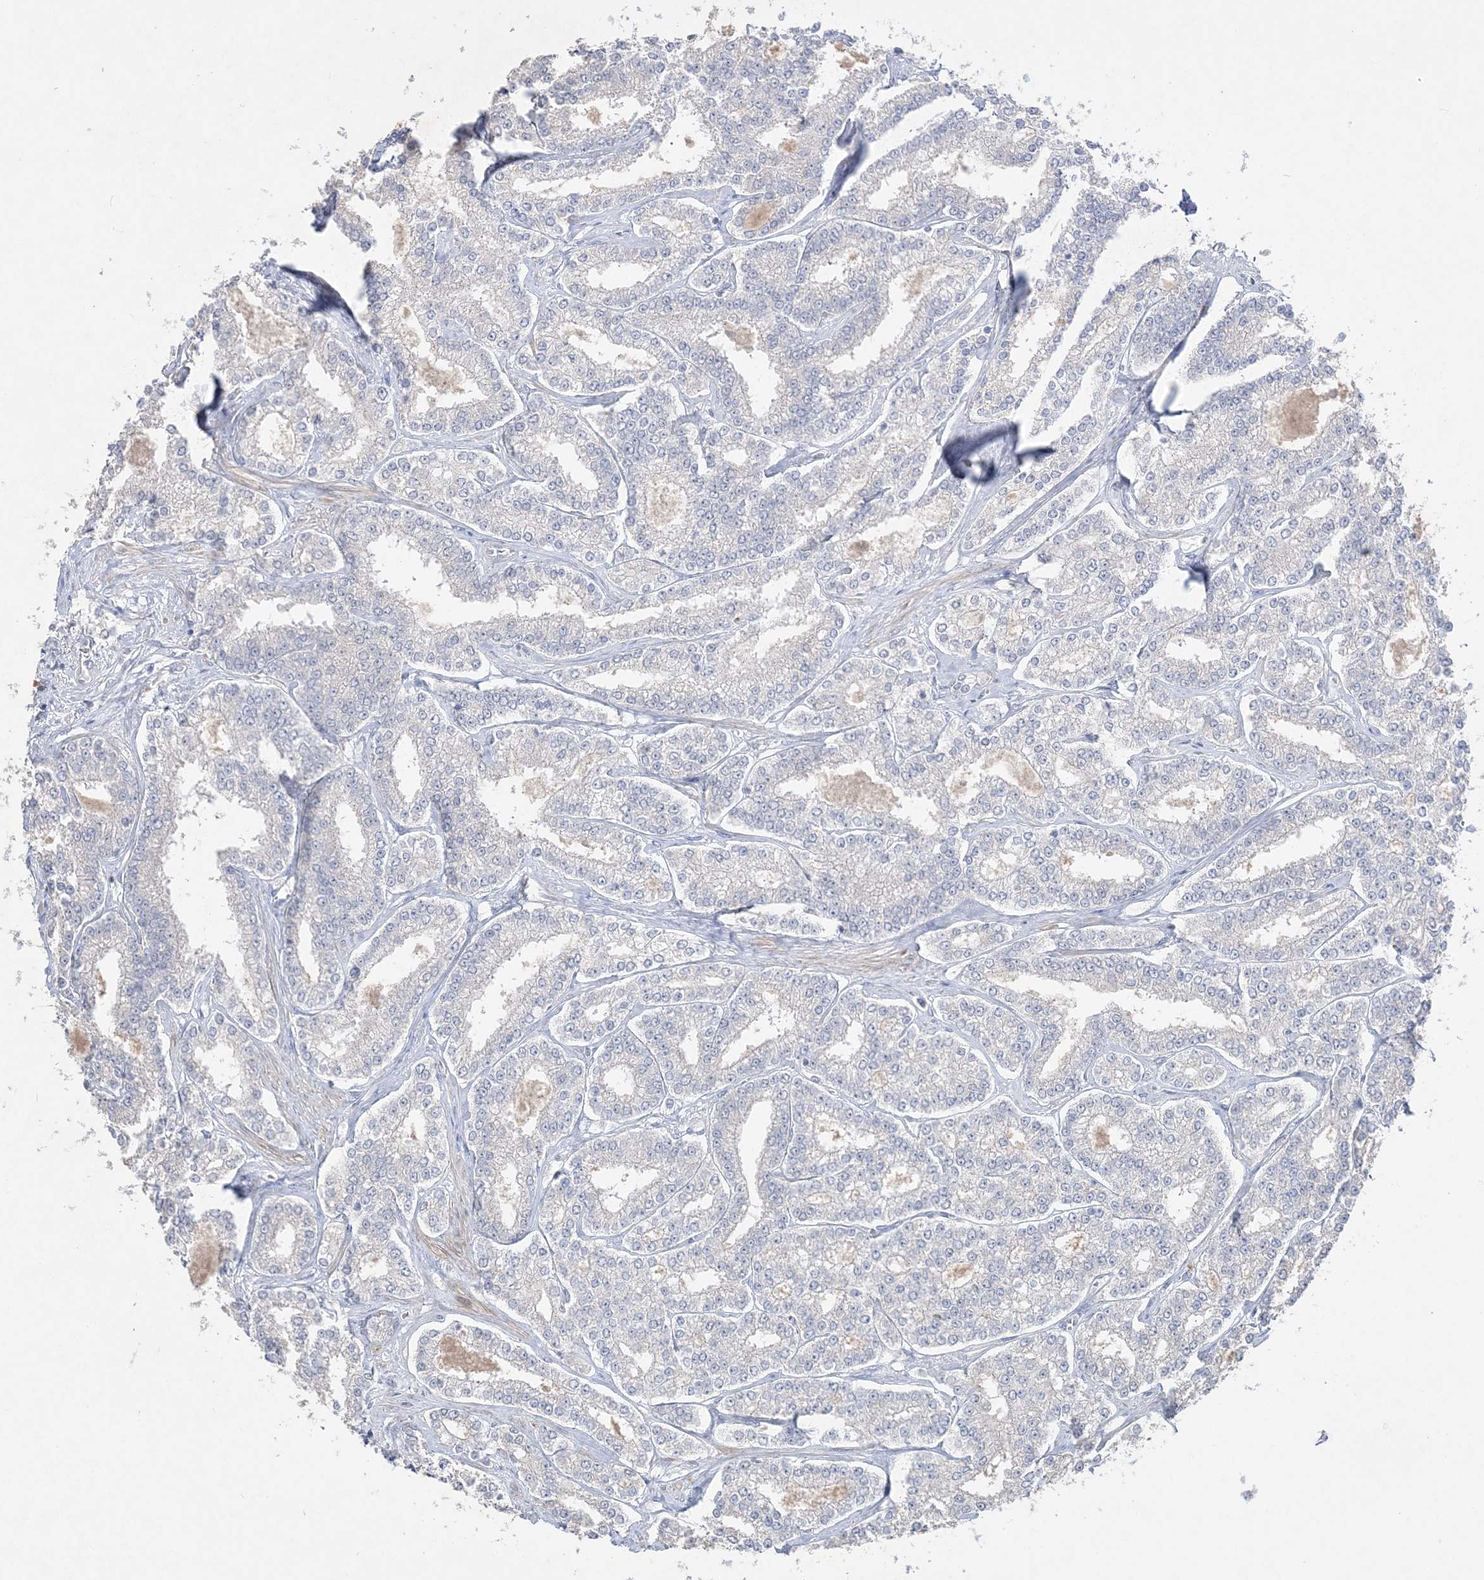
{"staining": {"intensity": "negative", "quantity": "none", "location": "none"}, "tissue": "prostate cancer", "cell_type": "Tumor cells", "image_type": "cancer", "snomed": [{"axis": "morphology", "description": "Normal tissue, NOS"}, {"axis": "morphology", "description": "Adenocarcinoma, High grade"}, {"axis": "topography", "description": "Prostate"}], "caption": "The micrograph shows no significant positivity in tumor cells of prostate cancer. The staining is performed using DAB (3,3'-diaminobenzidine) brown chromogen with nuclei counter-stained in using hematoxylin.", "gene": "SH3BP4", "patient": {"sex": "male", "age": 83}}